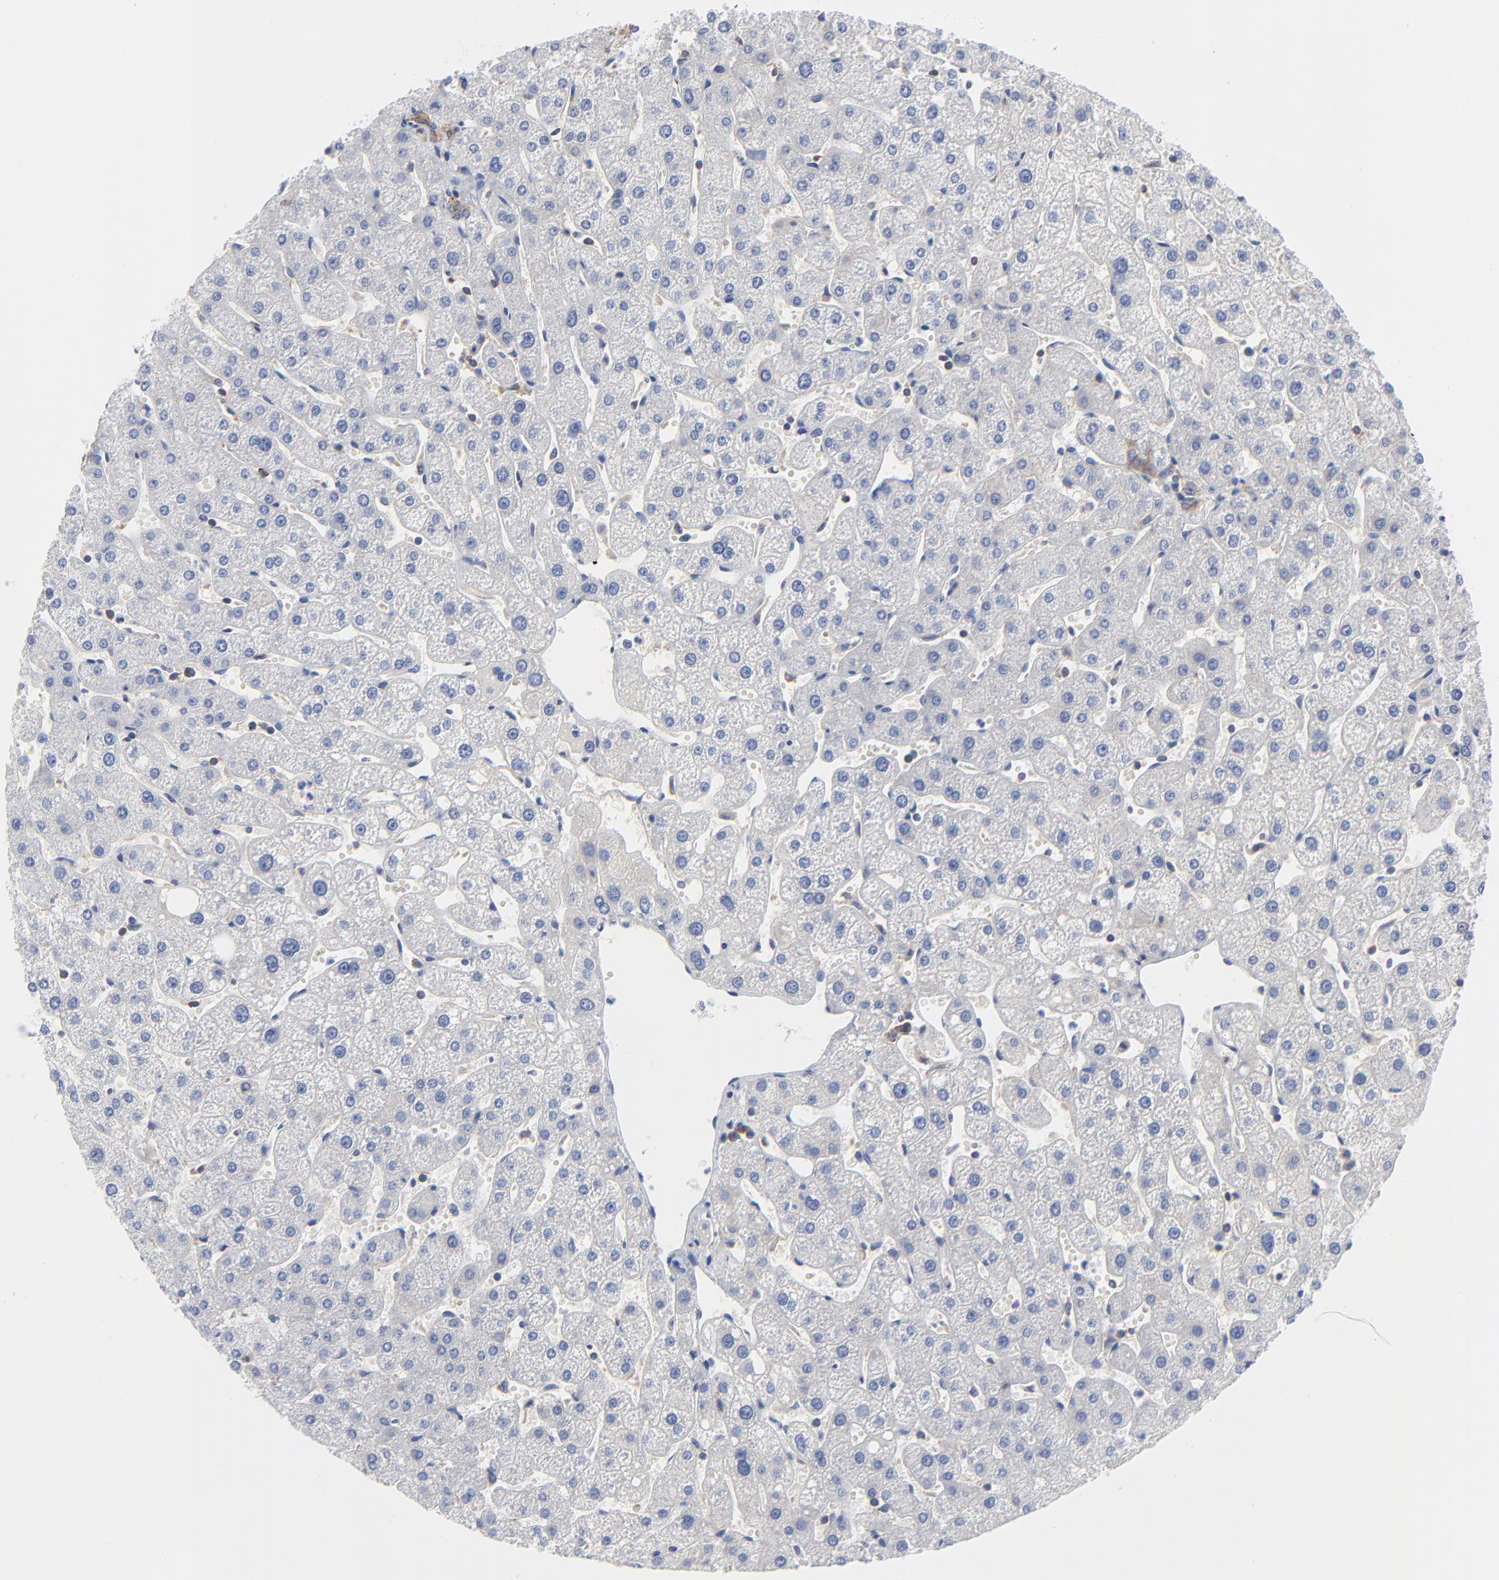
{"staining": {"intensity": "moderate", "quantity": ">75%", "location": "cytoplasmic/membranous"}, "tissue": "liver", "cell_type": "Cholangiocytes", "image_type": "normal", "snomed": [{"axis": "morphology", "description": "Normal tissue, NOS"}, {"axis": "topography", "description": "Liver"}], "caption": "Immunohistochemistry image of normal liver: human liver stained using immunohistochemistry (IHC) shows medium levels of moderate protein expression localized specifically in the cytoplasmic/membranous of cholangiocytes, appearing as a cytoplasmic/membranous brown color.", "gene": "CD2AP", "patient": {"sex": "male", "age": 67}}